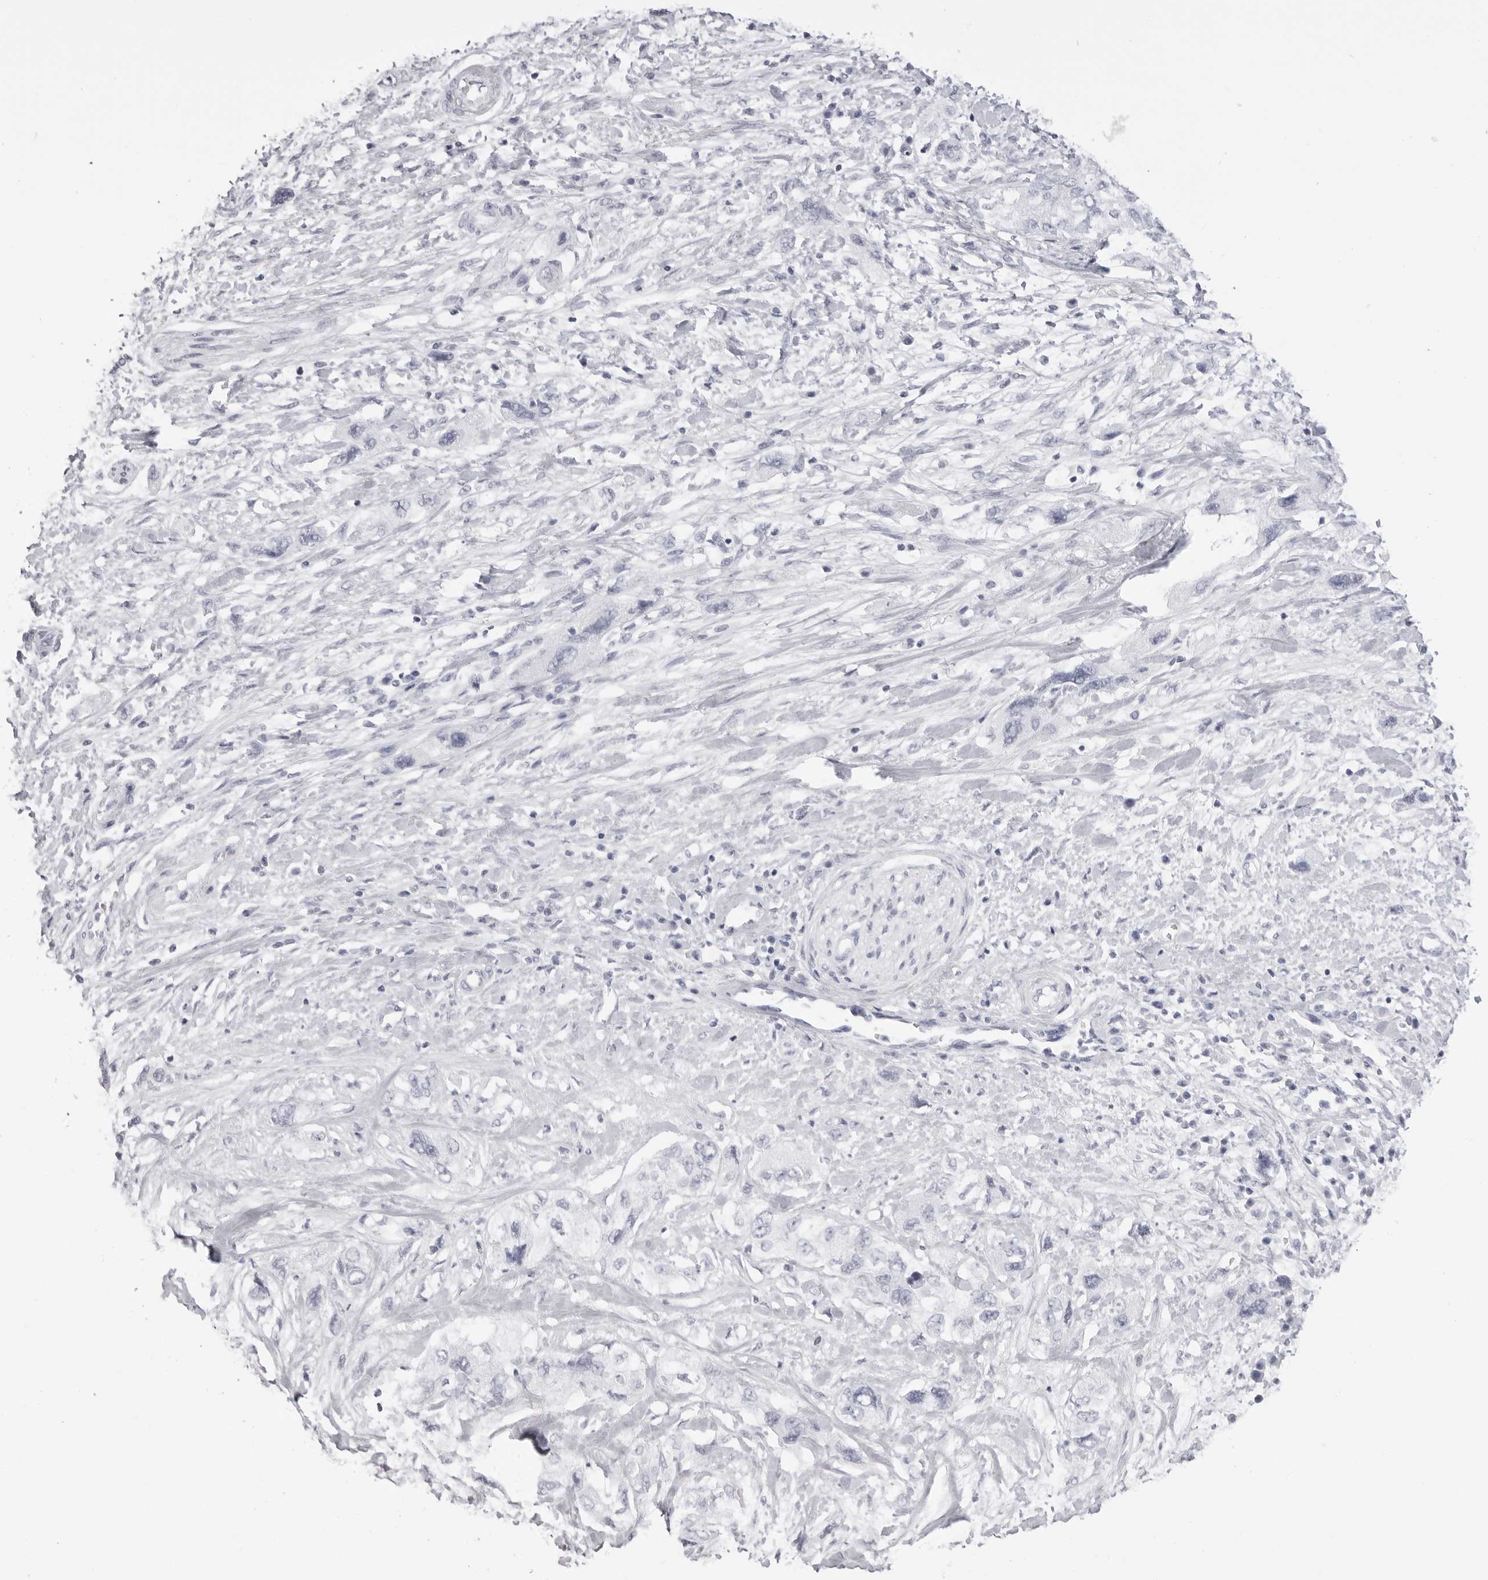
{"staining": {"intensity": "negative", "quantity": "none", "location": "none"}, "tissue": "pancreatic cancer", "cell_type": "Tumor cells", "image_type": "cancer", "snomed": [{"axis": "morphology", "description": "Adenocarcinoma, NOS"}, {"axis": "topography", "description": "Pancreas"}], "caption": "Immunohistochemistry (IHC) photomicrograph of neoplastic tissue: pancreatic adenocarcinoma stained with DAB (3,3'-diaminobenzidine) shows no significant protein positivity in tumor cells.", "gene": "RHO", "patient": {"sex": "female", "age": 73}}